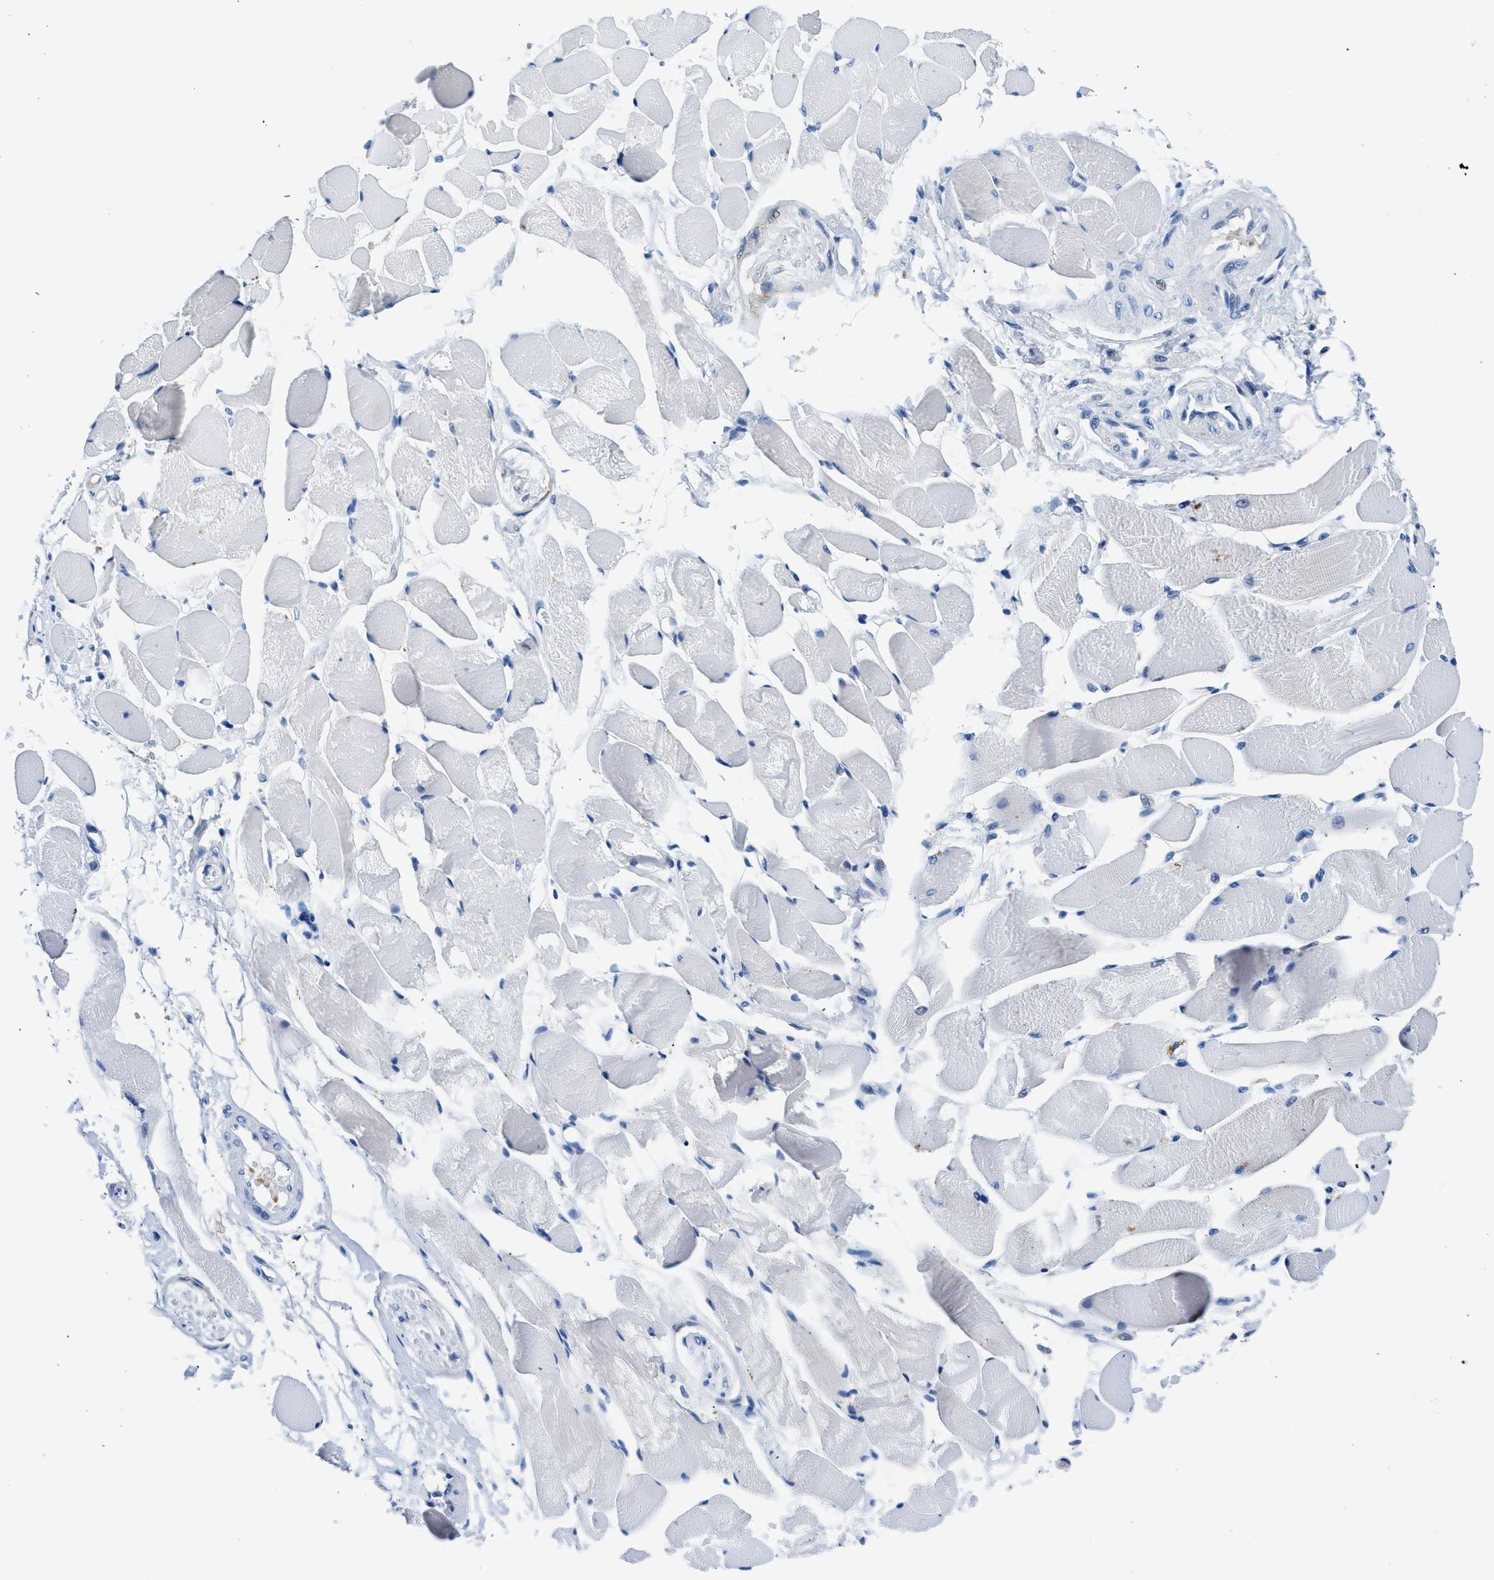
{"staining": {"intensity": "negative", "quantity": "none", "location": "none"}, "tissue": "skeletal muscle", "cell_type": "Myocytes", "image_type": "normal", "snomed": [{"axis": "morphology", "description": "Normal tissue, NOS"}, {"axis": "topography", "description": "Skeletal muscle"}, {"axis": "topography", "description": "Peripheral nerve tissue"}], "caption": "An IHC micrograph of unremarkable skeletal muscle is shown. There is no staining in myocytes of skeletal muscle.", "gene": "FADS6", "patient": {"sex": "female", "age": 84}}